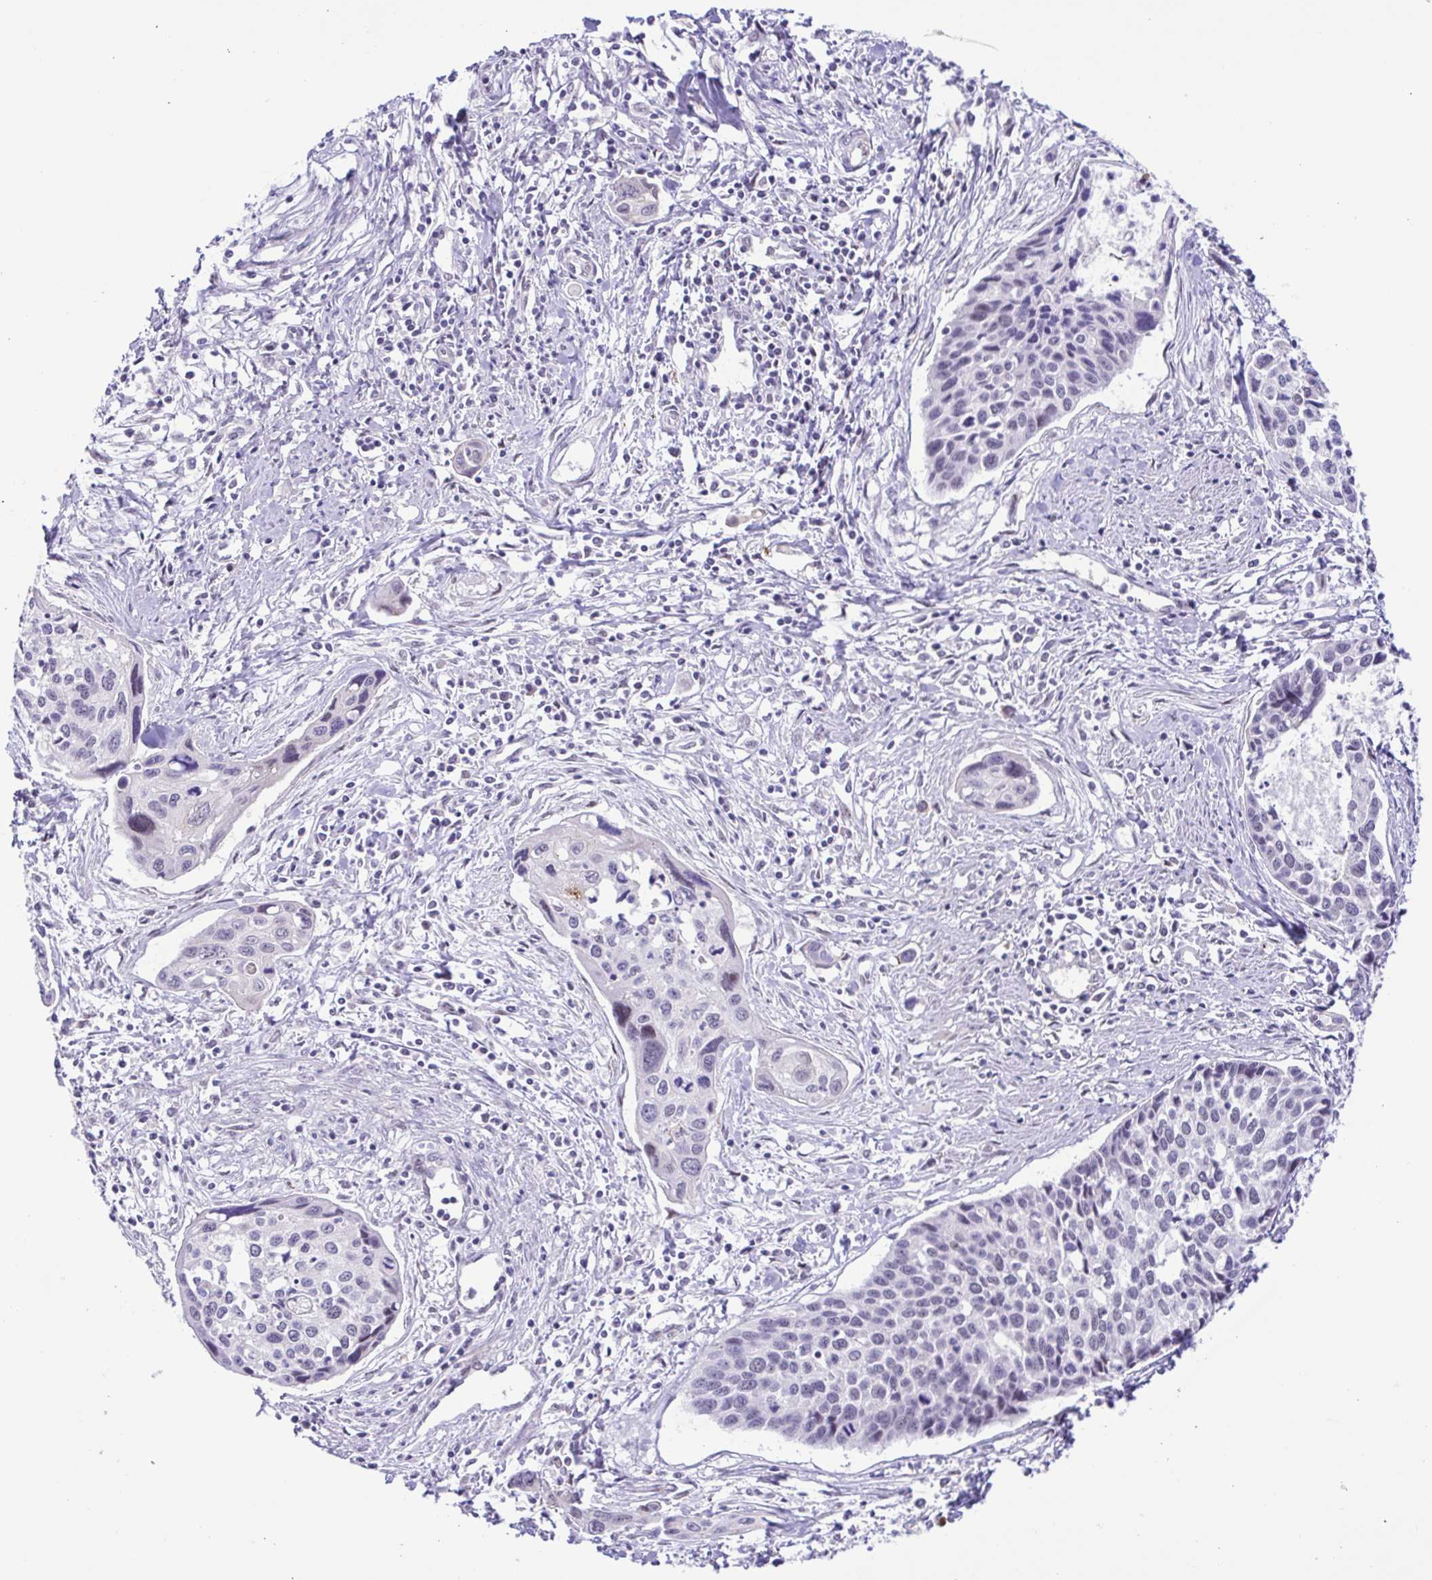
{"staining": {"intensity": "negative", "quantity": "none", "location": "none"}, "tissue": "cervical cancer", "cell_type": "Tumor cells", "image_type": "cancer", "snomed": [{"axis": "morphology", "description": "Squamous cell carcinoma, NOS"}, {"axis": "topography", "description": "Cervix"}], "caption": "An immunohistochemistry photomicrograph of cervical squamous cell carcinoma is shown. There is no staining in tumor cells of cervical squamous cell carcinoma.", "gene": "DCLK2", "patient": {"sex": "female", "age": 31}}